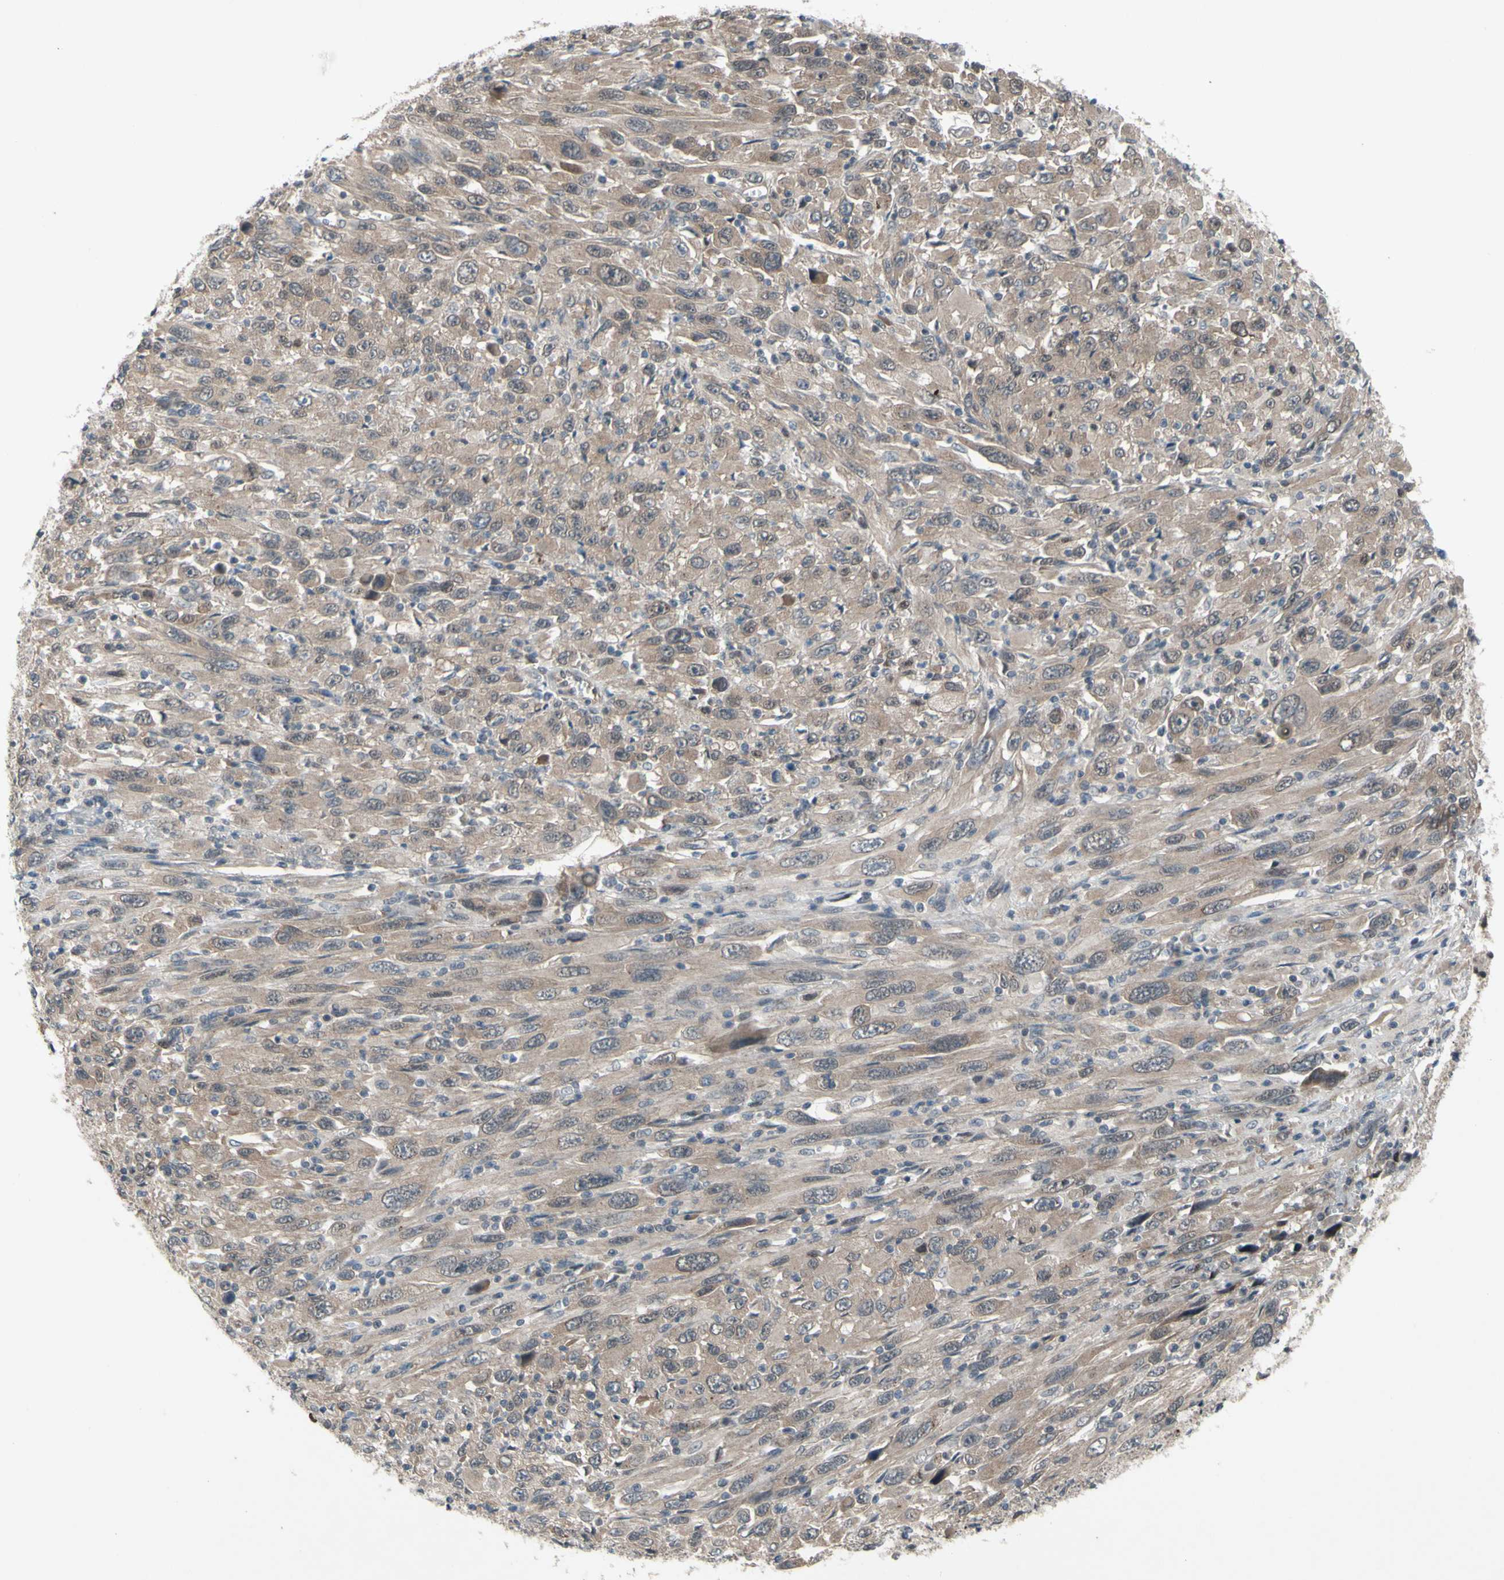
{"staining": {"intensity": "weak", "quantity": ">75%", "location": "cytoplasmic/membranous"}, "tissue": "melanoma", "cell_type": "Tumor cells", "image_type": "cancer", "snomed": [{"axis": "morphology", "description": "Malignant melanoma, Metastatic site"}, {"axis": "topography", "description": "Skin"}], "caption": "IHC of human malignant melanoma (metastatic site) displays low levels of weak cytoplasmic/membranous expression in about >75% of tumor cells.", "gene": "TRDMT1", "patient": {"sex": "female", "age": 56}}